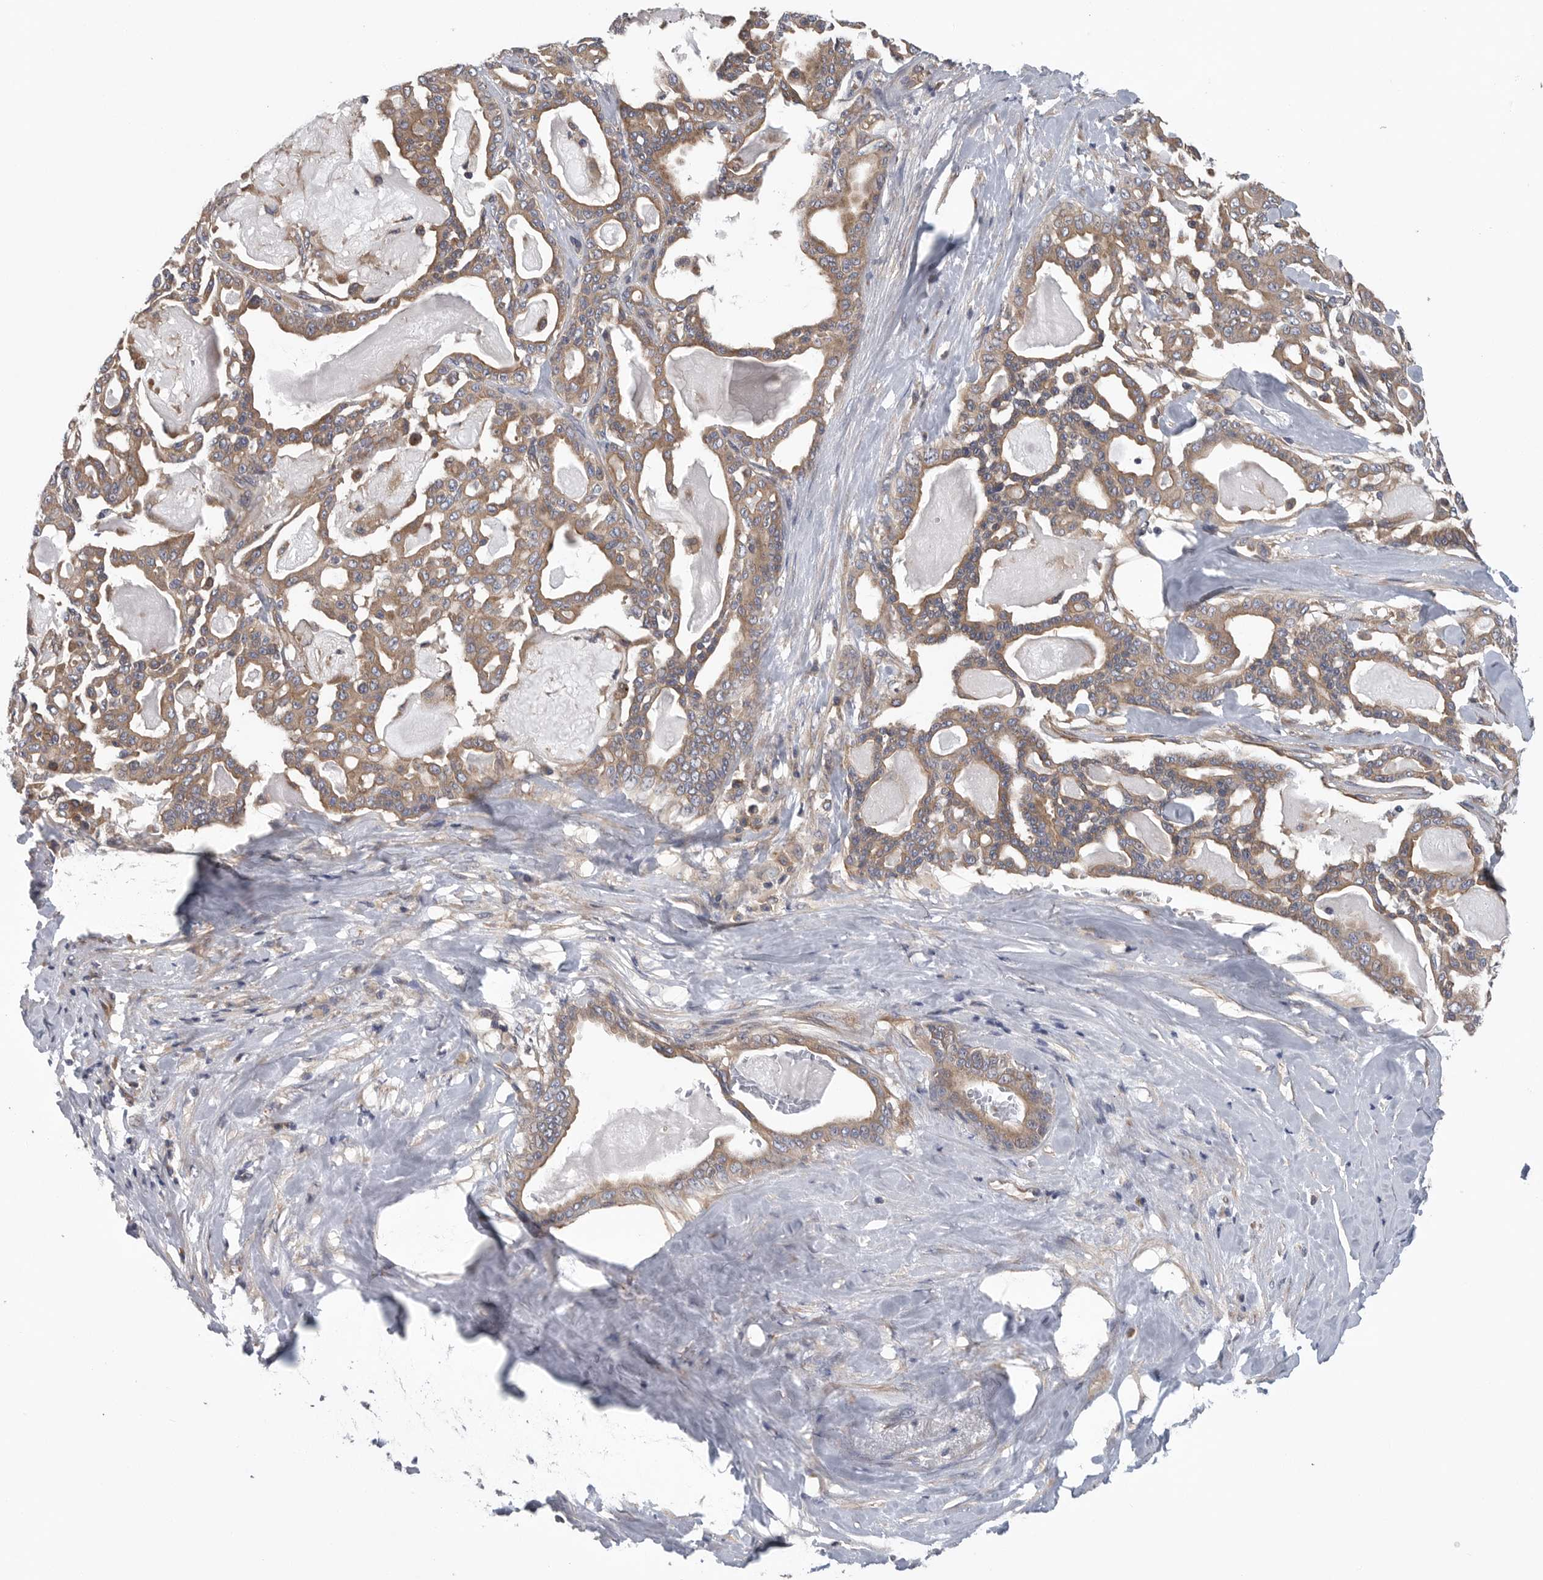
{"staining": {"intensity": "moderate", "quantity": ">75%", "location": "cytoplasmic/membranous"}, "tissue": "pancreatic cancer", "cell_type": "Tumor cells", "image_type": "cancer", "snomed": [{"axis": "morphology", "description": "Adenocarcinoma, NOS"}, {"axis": "topography", "description": "Pancreas"}], "caption": "Pancreatic adenocarcinoma tissue reveals moderate cytoplasmic/membranous staining in approximately >75% of tumor cells, visualized by immunohistochemistry. Immunohistochemistry (ihc) stains the protein of interest in brown and the nuclei are stained blue.", "gene": "OXR1", "patient": {"sex": "male", "age": 63}}